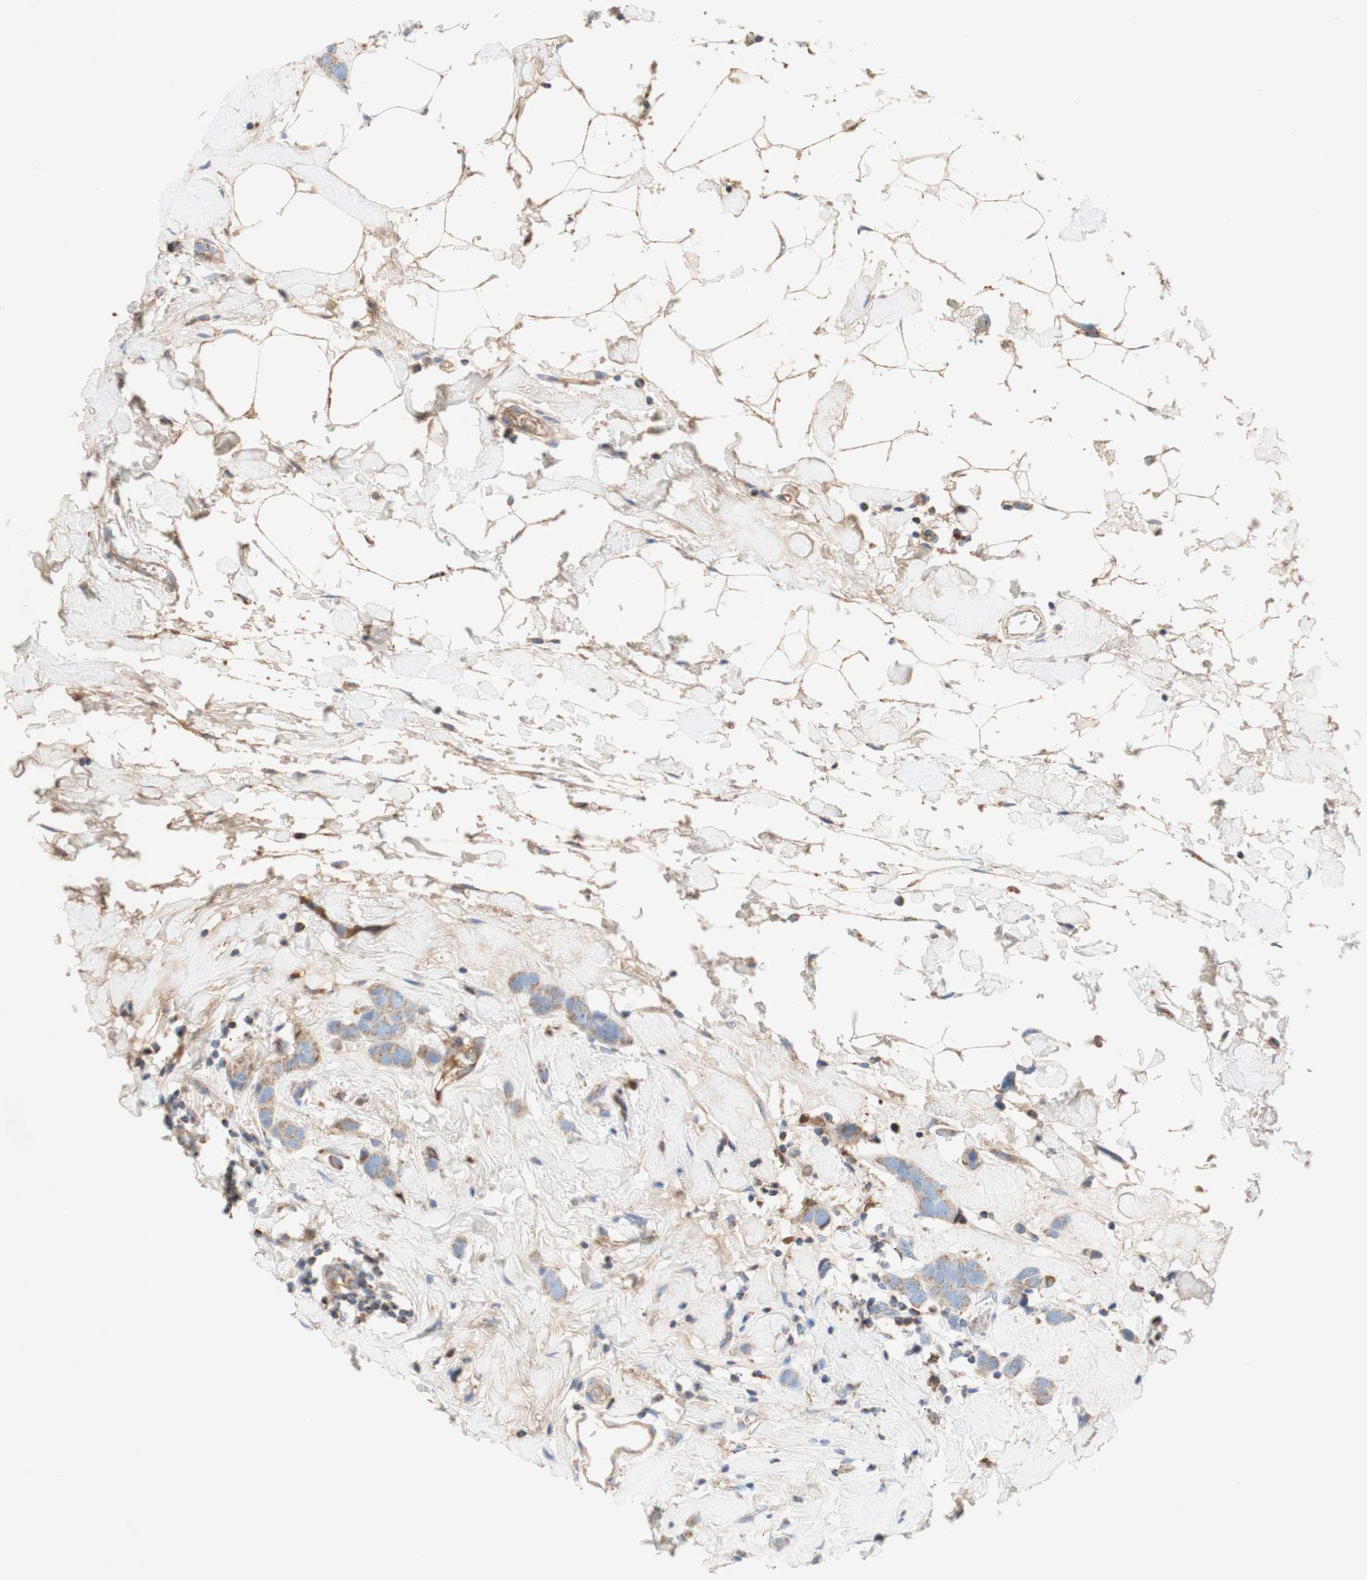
{"staining": {"intensity": "moderate", "quantity": ">75%", "location": "cytoplasmic/membranous"}, "tissue": "breast cancer", "cell_type": "Tumor cells", "image_type": "cancer", "snomed": [{"axis": "morphology", "description": "Normal tissue, NOS"}, {"axis": "morphology", "description": "Duct carcinoma"}, {"axis": "topography", "description": "Breast"}], "caption": "Protein staining of breast cancer tissue reveals moderate cytoplasmic/membranous expression in approximately >75% of tumor cells. (DAB (3,3'-diaminobenzidine) IHC, brown staining for protein, blue staining for nuclei).", "gene": "SDHB", "patient": {"sex": "female", "age": 50}}